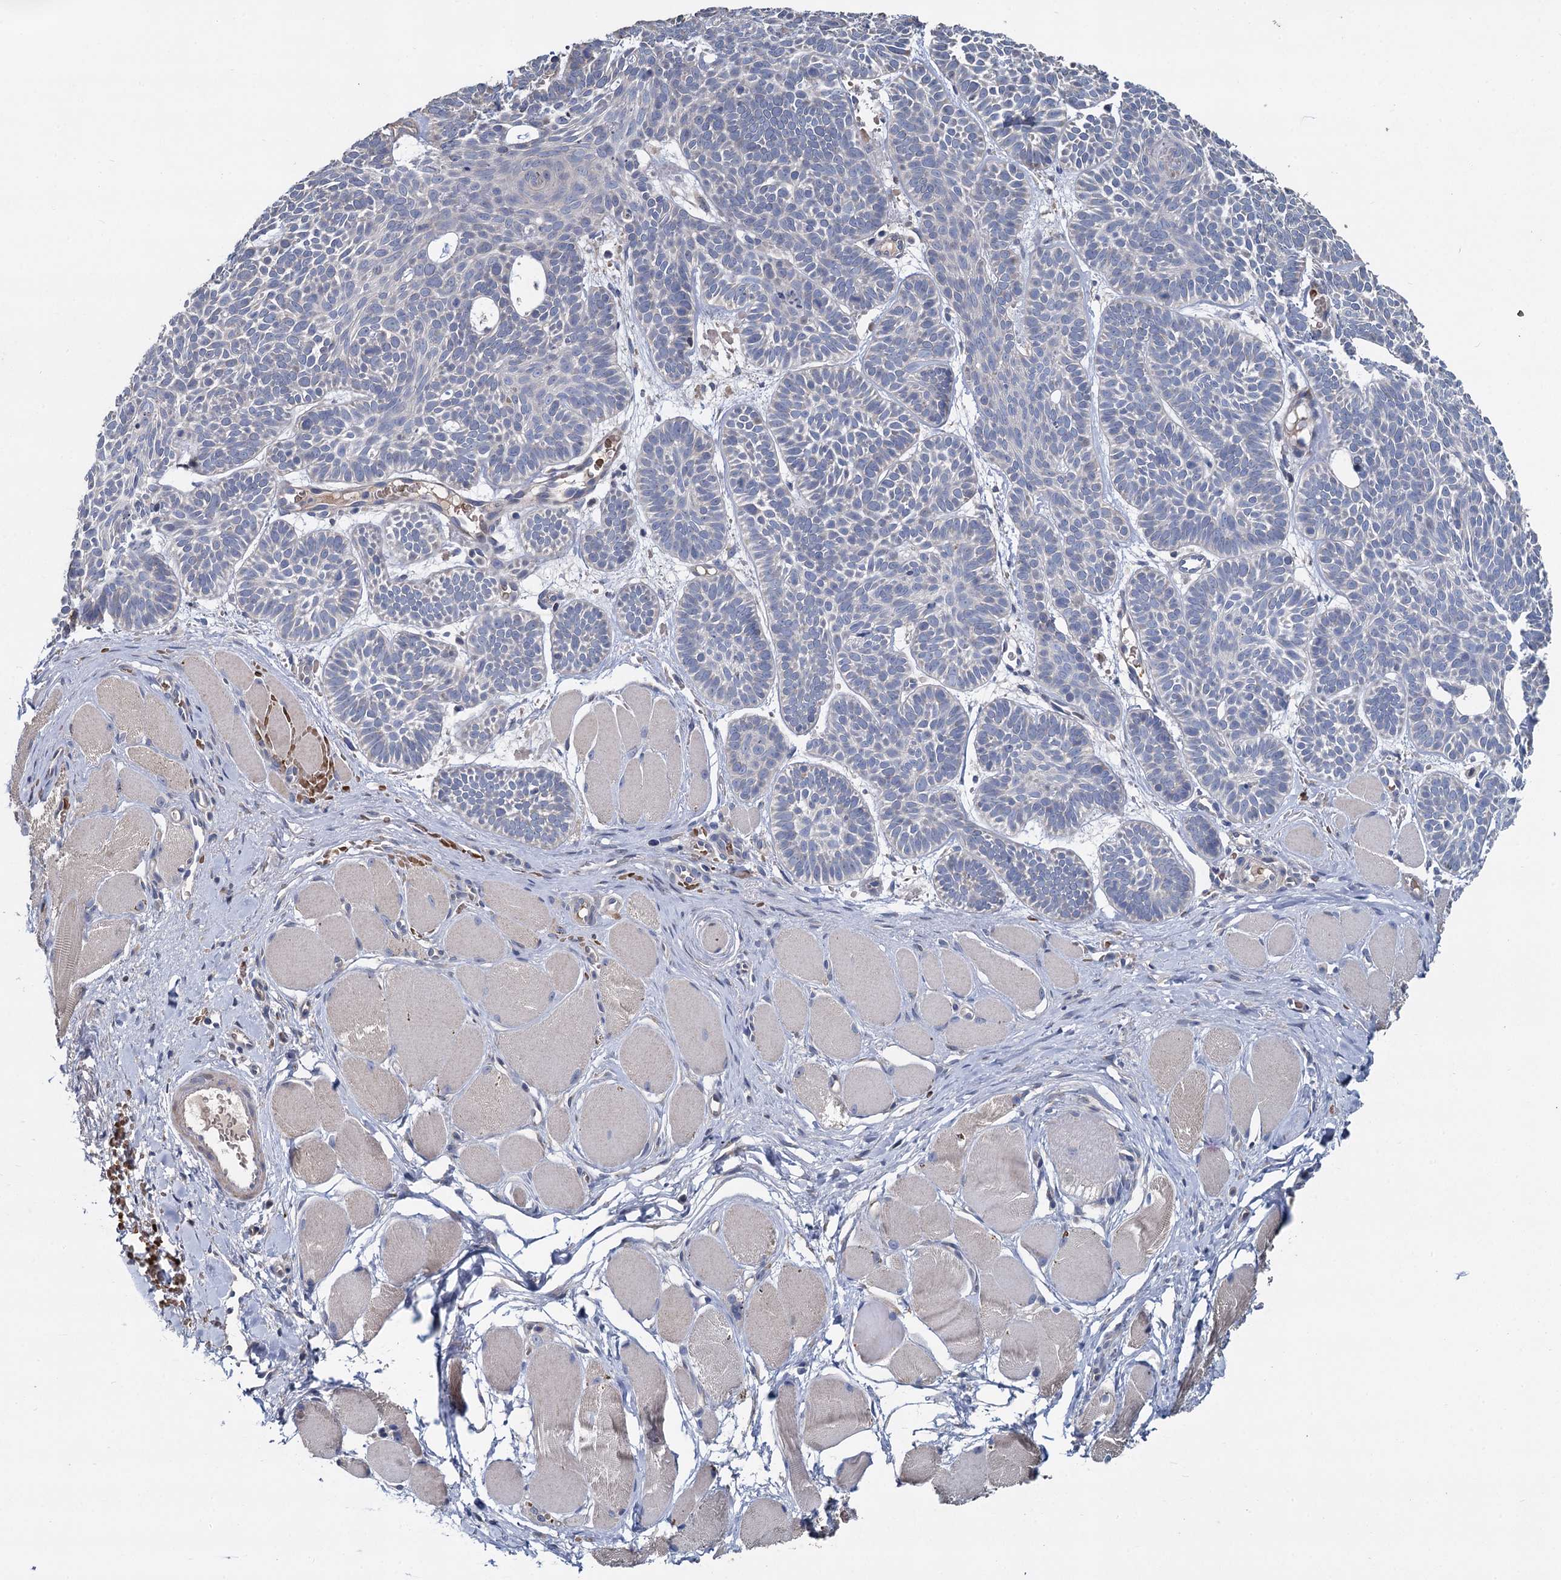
{"staining": {"intensity": "negative", "quantity": "none", "location": "none"}, "tissue": "skin cancer", "cell_type": "Tumor cells", "image_type": "cancer", "snomed": [{"axis": "morphology", "description": "Basal cell carcinoma"}, {"axis": "topography", "description": "Skin"}], "caption": "High magnification brightfield microscopy of basal cell carcinoma (skin) stained with DAB (brown) and counterstained with hematoxylin (blue): tumor cells show no significant positivity.", "gene": "TCTN2", "patient": {"sex": "male", "age": 85}}